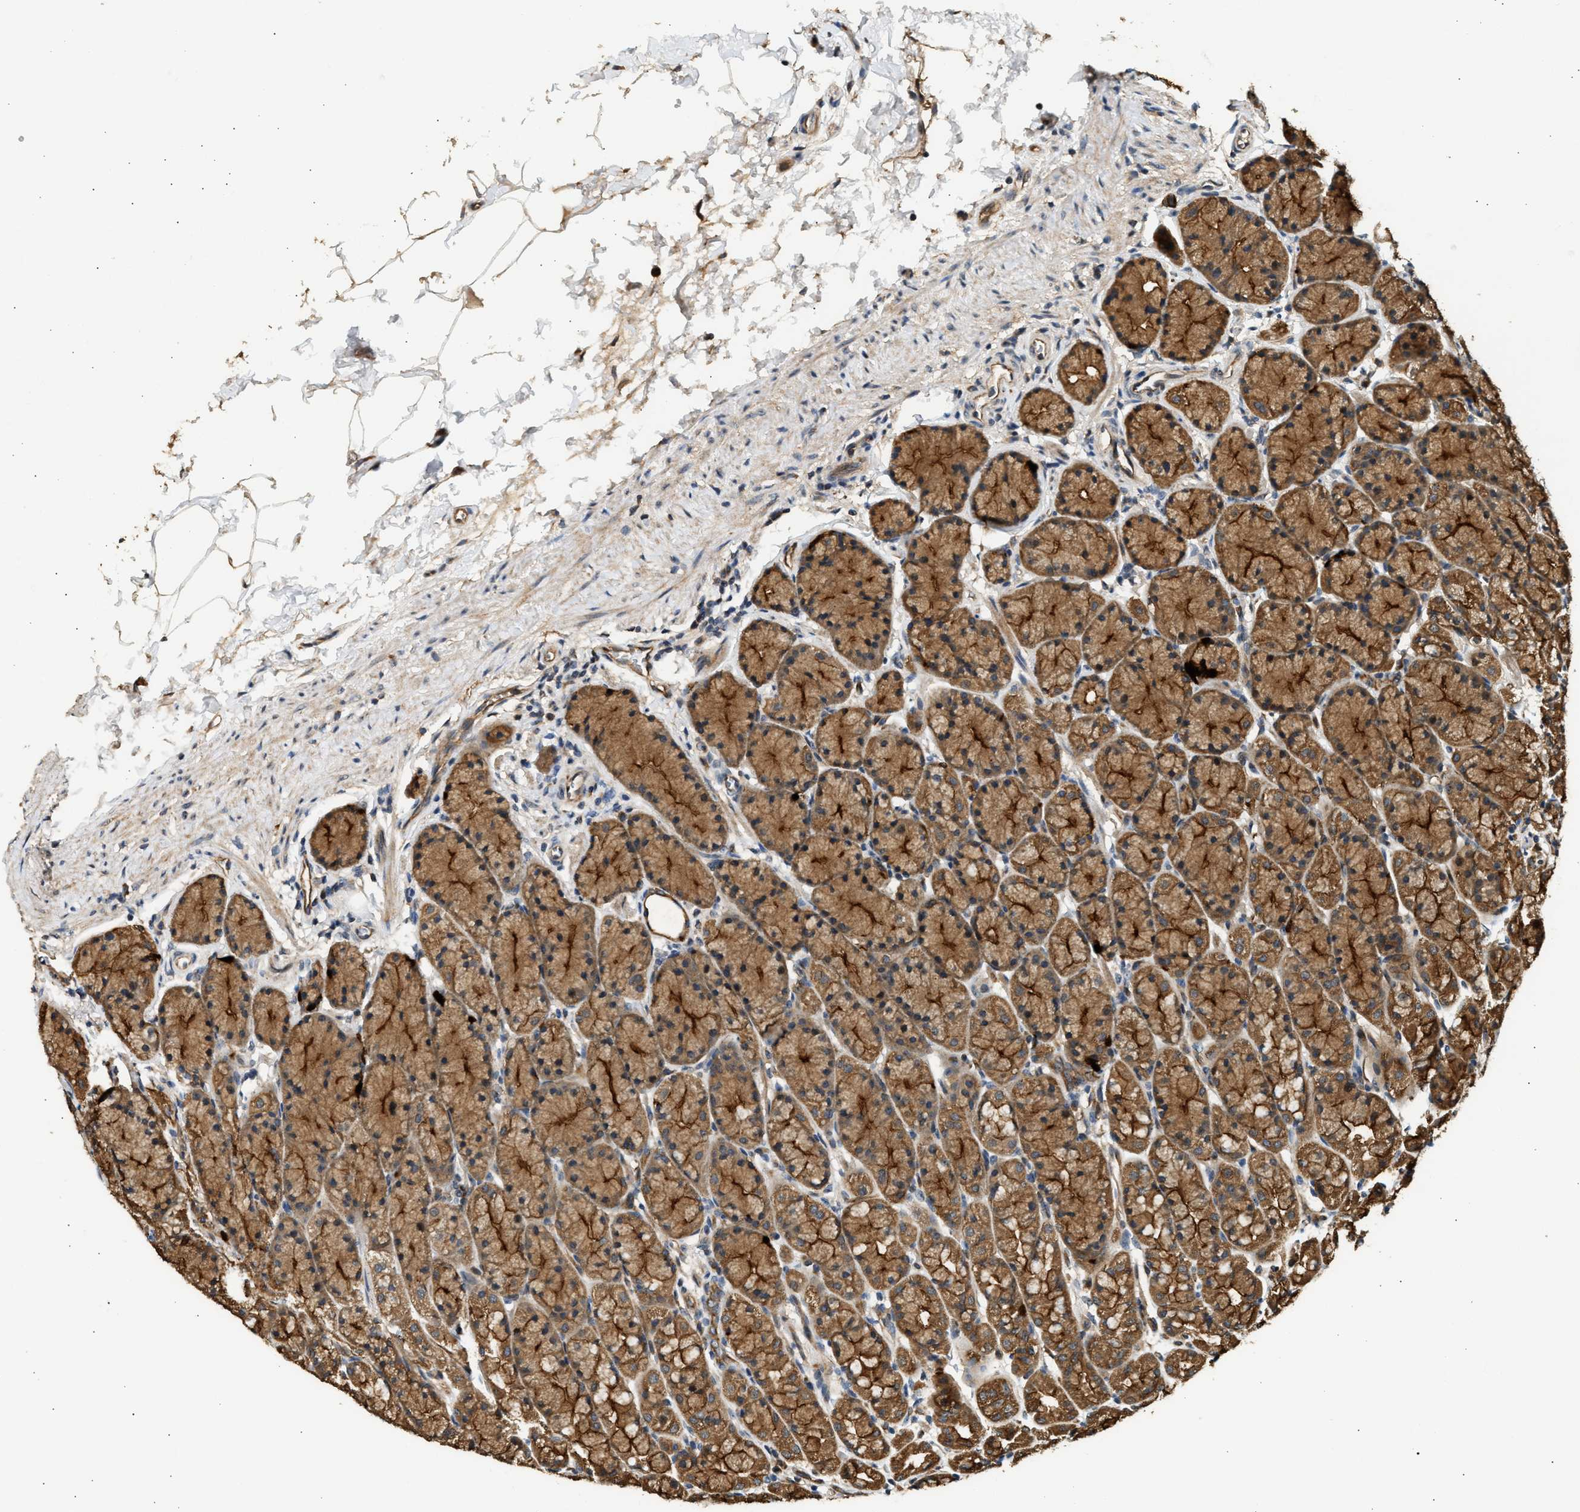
{"staining": {"intensity": "strong", "quantity": ">75%", "location": "cytoplasmic/membranous"}, "tissue": "stomach", "cell_type": "Glandular cells", "image_type": "normal", "snomed": [{"axis": "morphology", "description": "Normal tissue, NOS"}, {"axis": "topography", "description": "Stomach"}], "caption": "IHC micrograph of benign stomach: stomach stained using IHC reveals high levels of strong protein expression localized specifically in the cytoplasmic/membranous of glandular cells, appearing as a cytoplasmic/membranous brown color.", "gene": "DUSP14", "patient": {"sex": "male", "age": 42}}